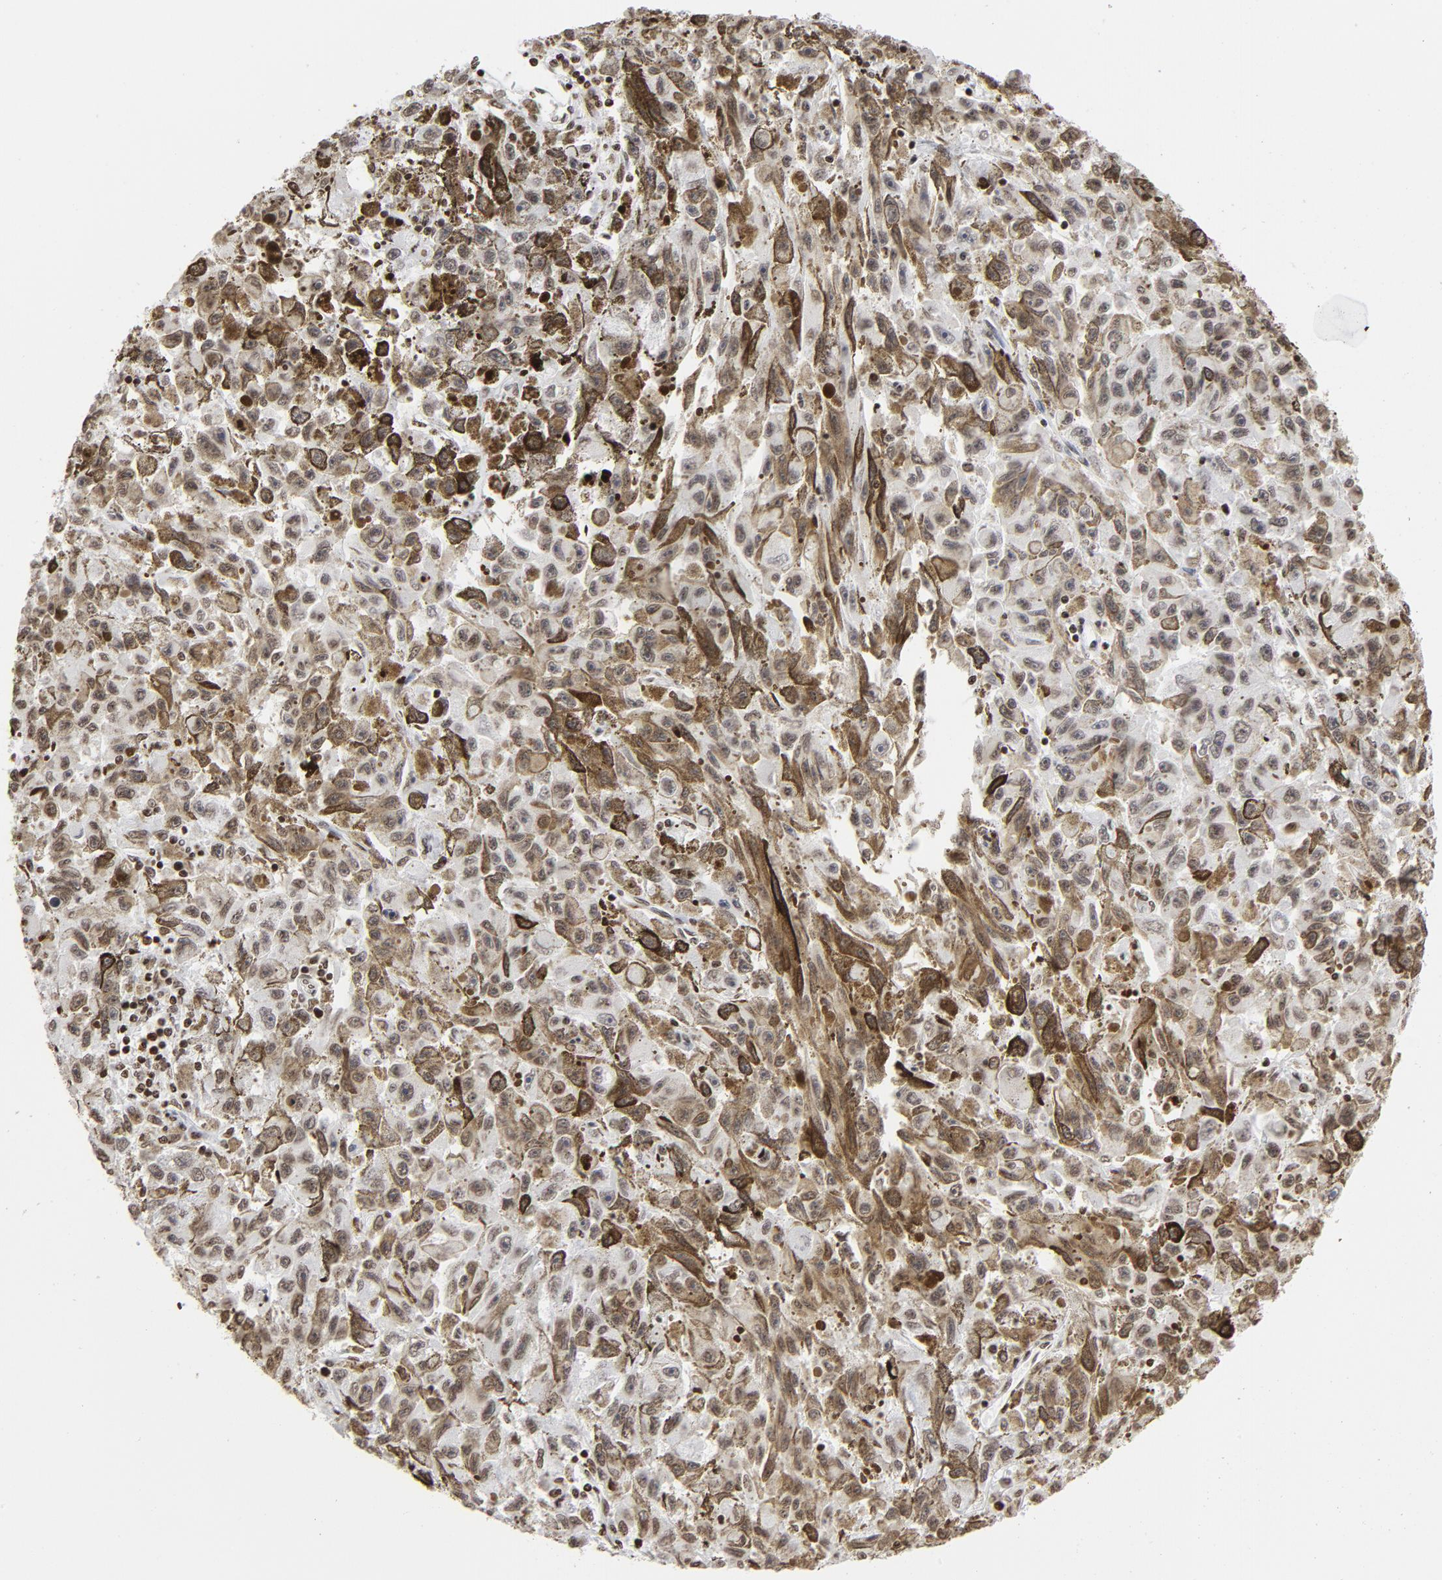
{"staining": {"intensity": "weak", "quantity": ">75%", "location": "nuclear"}, "tissue": "melanoma", "cell_type": "Tumor cells", "image_type": "cancer", "snomed": [{"axis": "morphology", "description": "Malignant melanoma, NOS"}, {"axis": "topography", "description": "Skin"}], "caption": "Tumor cells exhibit low levels of weak nuclear expression in about >75% of cells in melanoma. (Brightfield microscopy of DAB IHC at high magnification).", "gene": "H2AC12", "patient": {"sex": "female", "age": 104}}